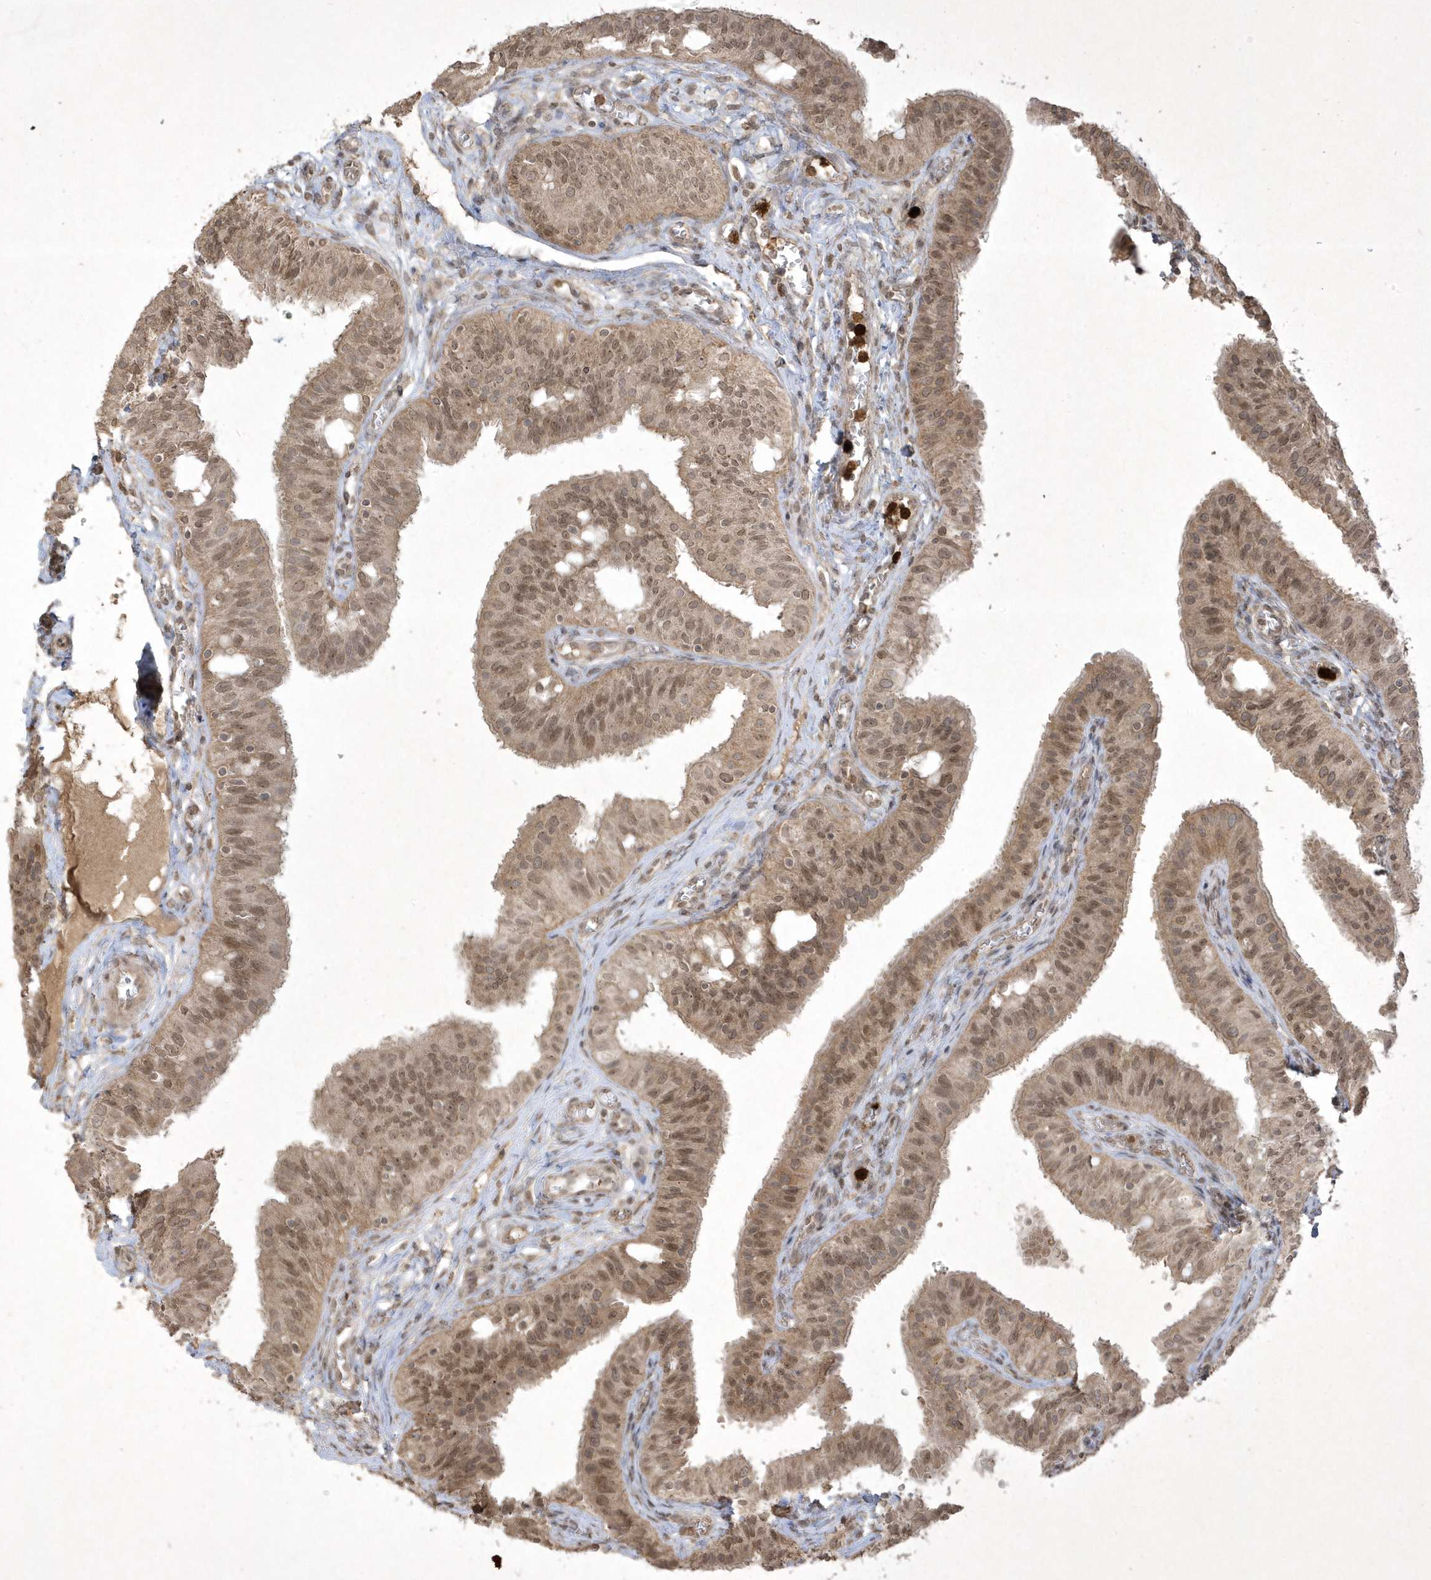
{"staining": {"intensity": "moderate", "quantity": ">75%", "location": "cytoplasmic/membranous,nuclear"}, "tissue": "fallopian tube", "cell_type": "Glandular cells", "image_type": "normal", "snomed": [{"axis": "morphology", "description": "Normal tissue, NOS"}, {"axis": "topography", "description": "Fallopian tube"}, {"axis": "topography", "description": "Ovary"}], "caption": "Glandular cells exhibit medium levels of moderate cytoplasmic/membranous,nuclear positivity in approximately >75% of cells in unremarkable fallopian tube. The protein is stained brown, and the nuclei are stained in blue (DAB (3,3'-diaminobenzidine) IHC with brightfield microscopy, high magnification).", "gene": "ZNF213", "patient": {"sex": "female", "age": 42}}